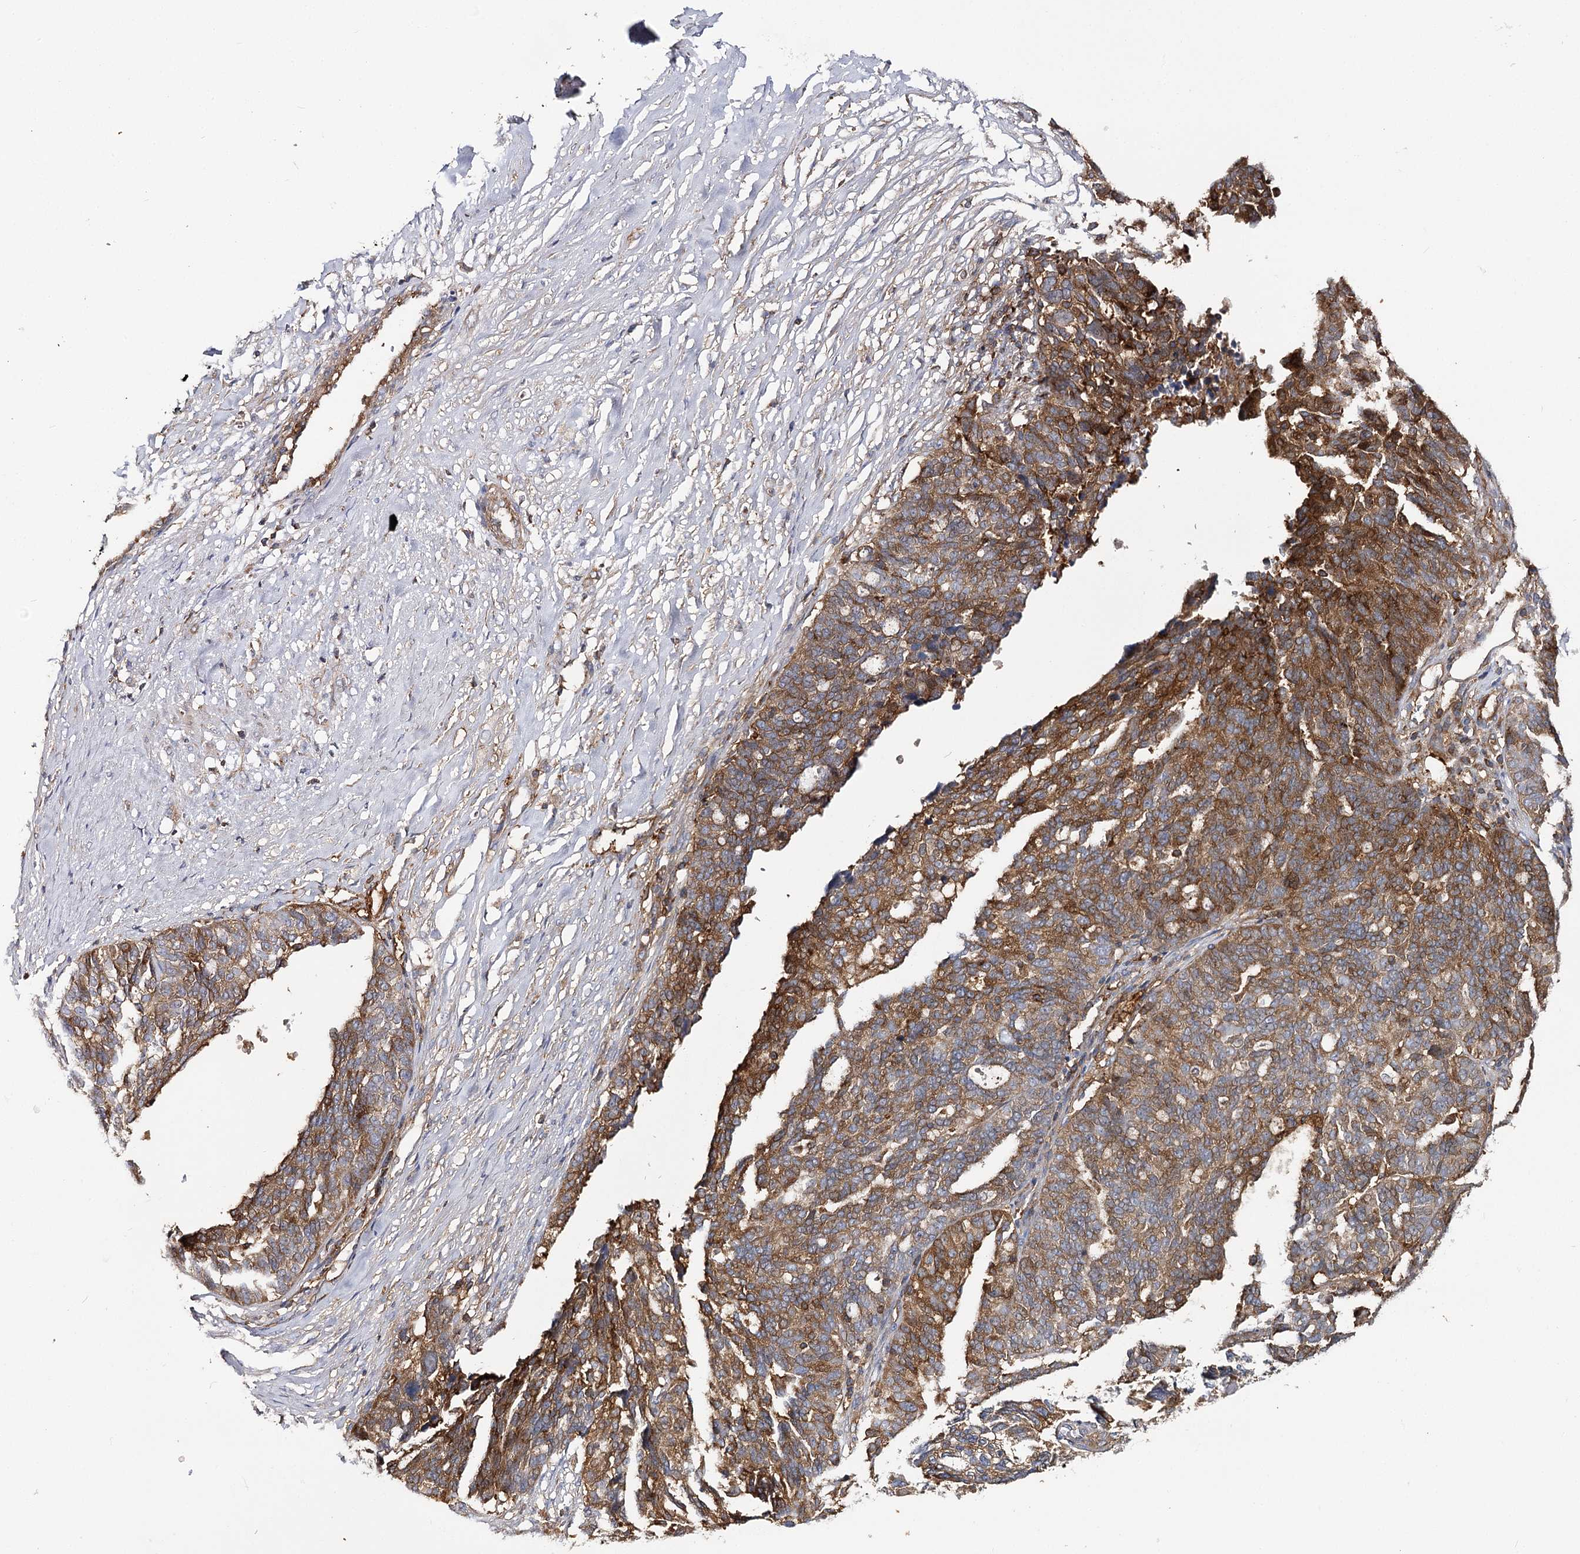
{"staining": {"intensity": "moderate", "quantity": ">75%", "location": "cytoplasmic/membranous"}, "tissue": "ovarian cancer", "cell_type": "Tumor cells", "image_type": "cancer", "snomed": [{"axis": "morphology", "description": "Cystadenocarcinoma, serous, NOS"}, {"axis": "topography", "description": "Ovary"}], "caption": "Serous cystadenocarcinoma (ovarian) was stained to show a protein in brown. There is medium levels of moderate cytoplasmic/membranous staining in approximately >75% of tumor cells. (brown staining indicates protein expression, while blue staining denotes nuclei).", "gene": "SEC24B", "patient": {"sex": "female", "age": 59}}